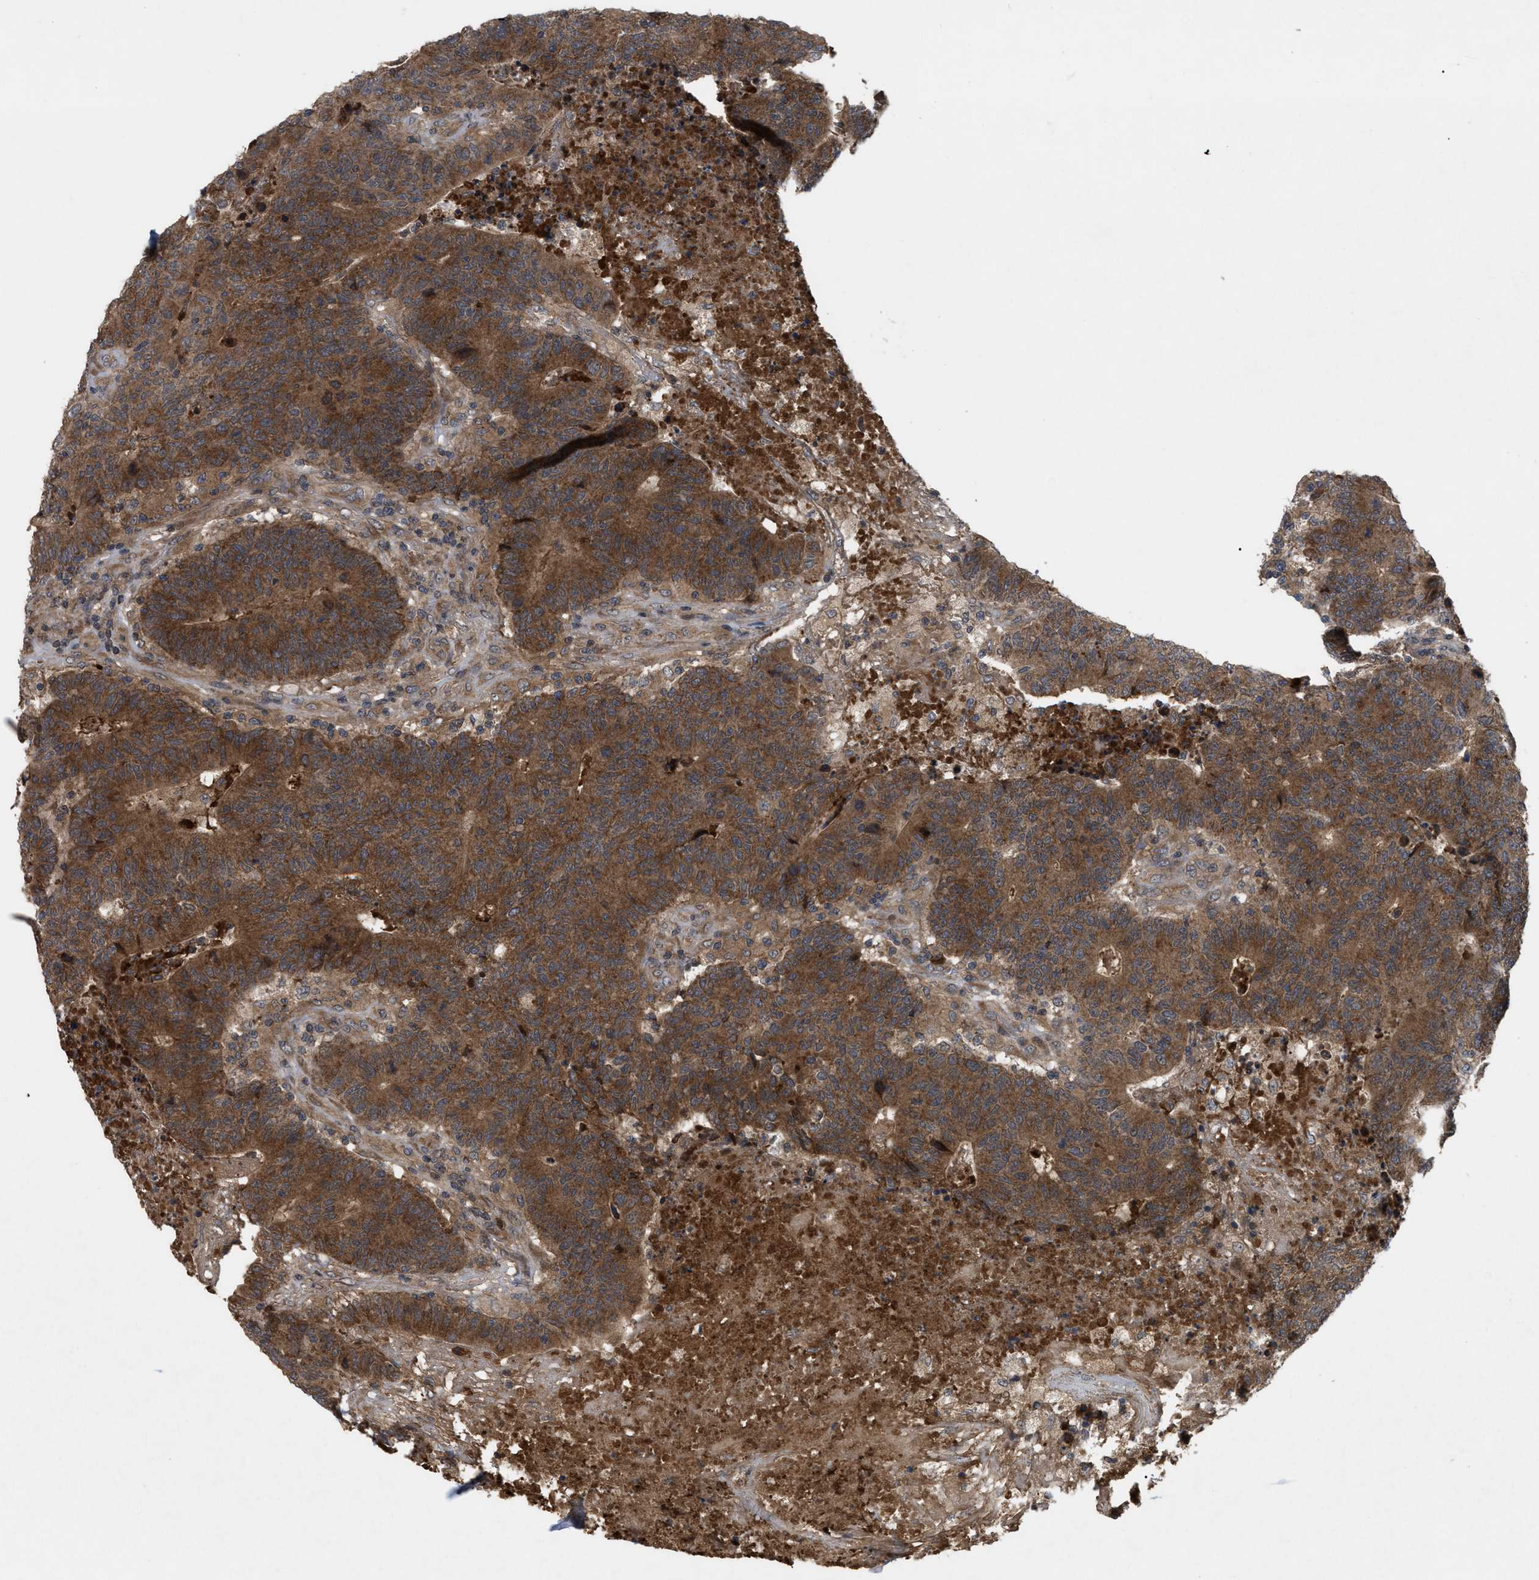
{"staining": {"intensity": "moderate", "quantity": ">75%", "location": "cytoplasmic/membranous"}, "tissue": "colorectal cancer", "cell_type": "Tumor cells", "image_type": "cancer", "snomed": [{"axis": "morphology", "description": "Normal tissue, NOS"}, {"axis": "morphology", "description": "Adenocarcinoma, NOS"}, {"axis": "topography", "description": "Colon"}], "caption": "IHC photomicrograph of neoplastic tissue: adenocarcinoma (colorectal) stained using immunohistochemistry displays medium levels of moderate protein expression localized specifically in the cytoplasmic/membranous of tumor cells, appearing as a cytoplasmic/membranous brown color.", "gene": "RAB2A", "patient": {"sex": "female", "age": 75}}